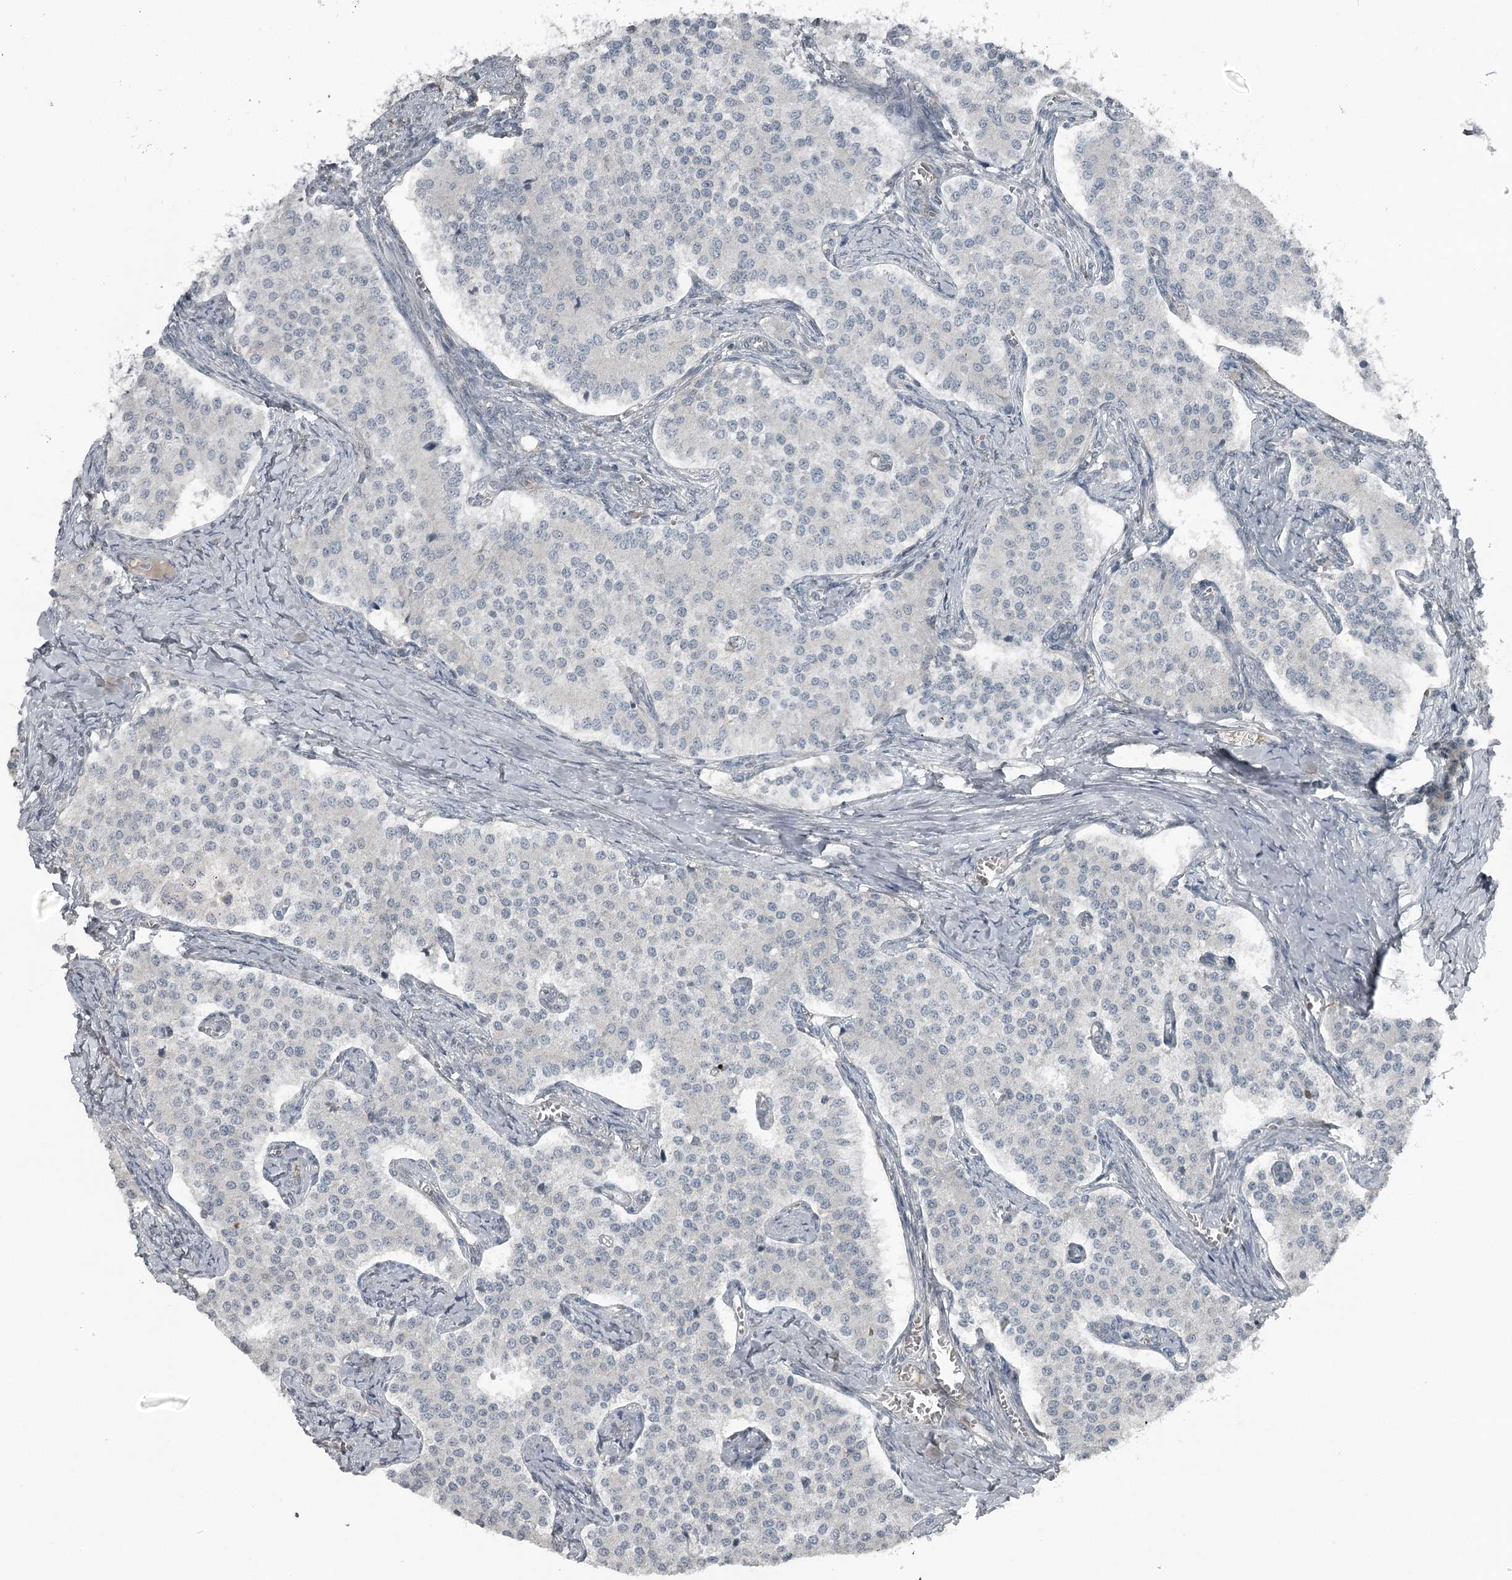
{"staining": {"intensity": "negative", "quantity": "none", "location": "none"}, "tissue": "carcinoid", "cell_type": "Tumor cells", "image_type": "cancer", "snomed": [{"axis": "morphology", "description": "Carcinoid, malignant, NOS"}, {"axis": "topography", "description": "Colon"}], "caption": "Immunohistochemistry (IHC) of malignant carcinoid exhibits no staining in tumor cells. The staining is performed using DAB (3,3'-diaminobenzidine) brown chromogen with nuclei counter-stained in using hematoxylin.", "gene": "SLC39A8", "patient": {"sex": "female", "age": 52}}